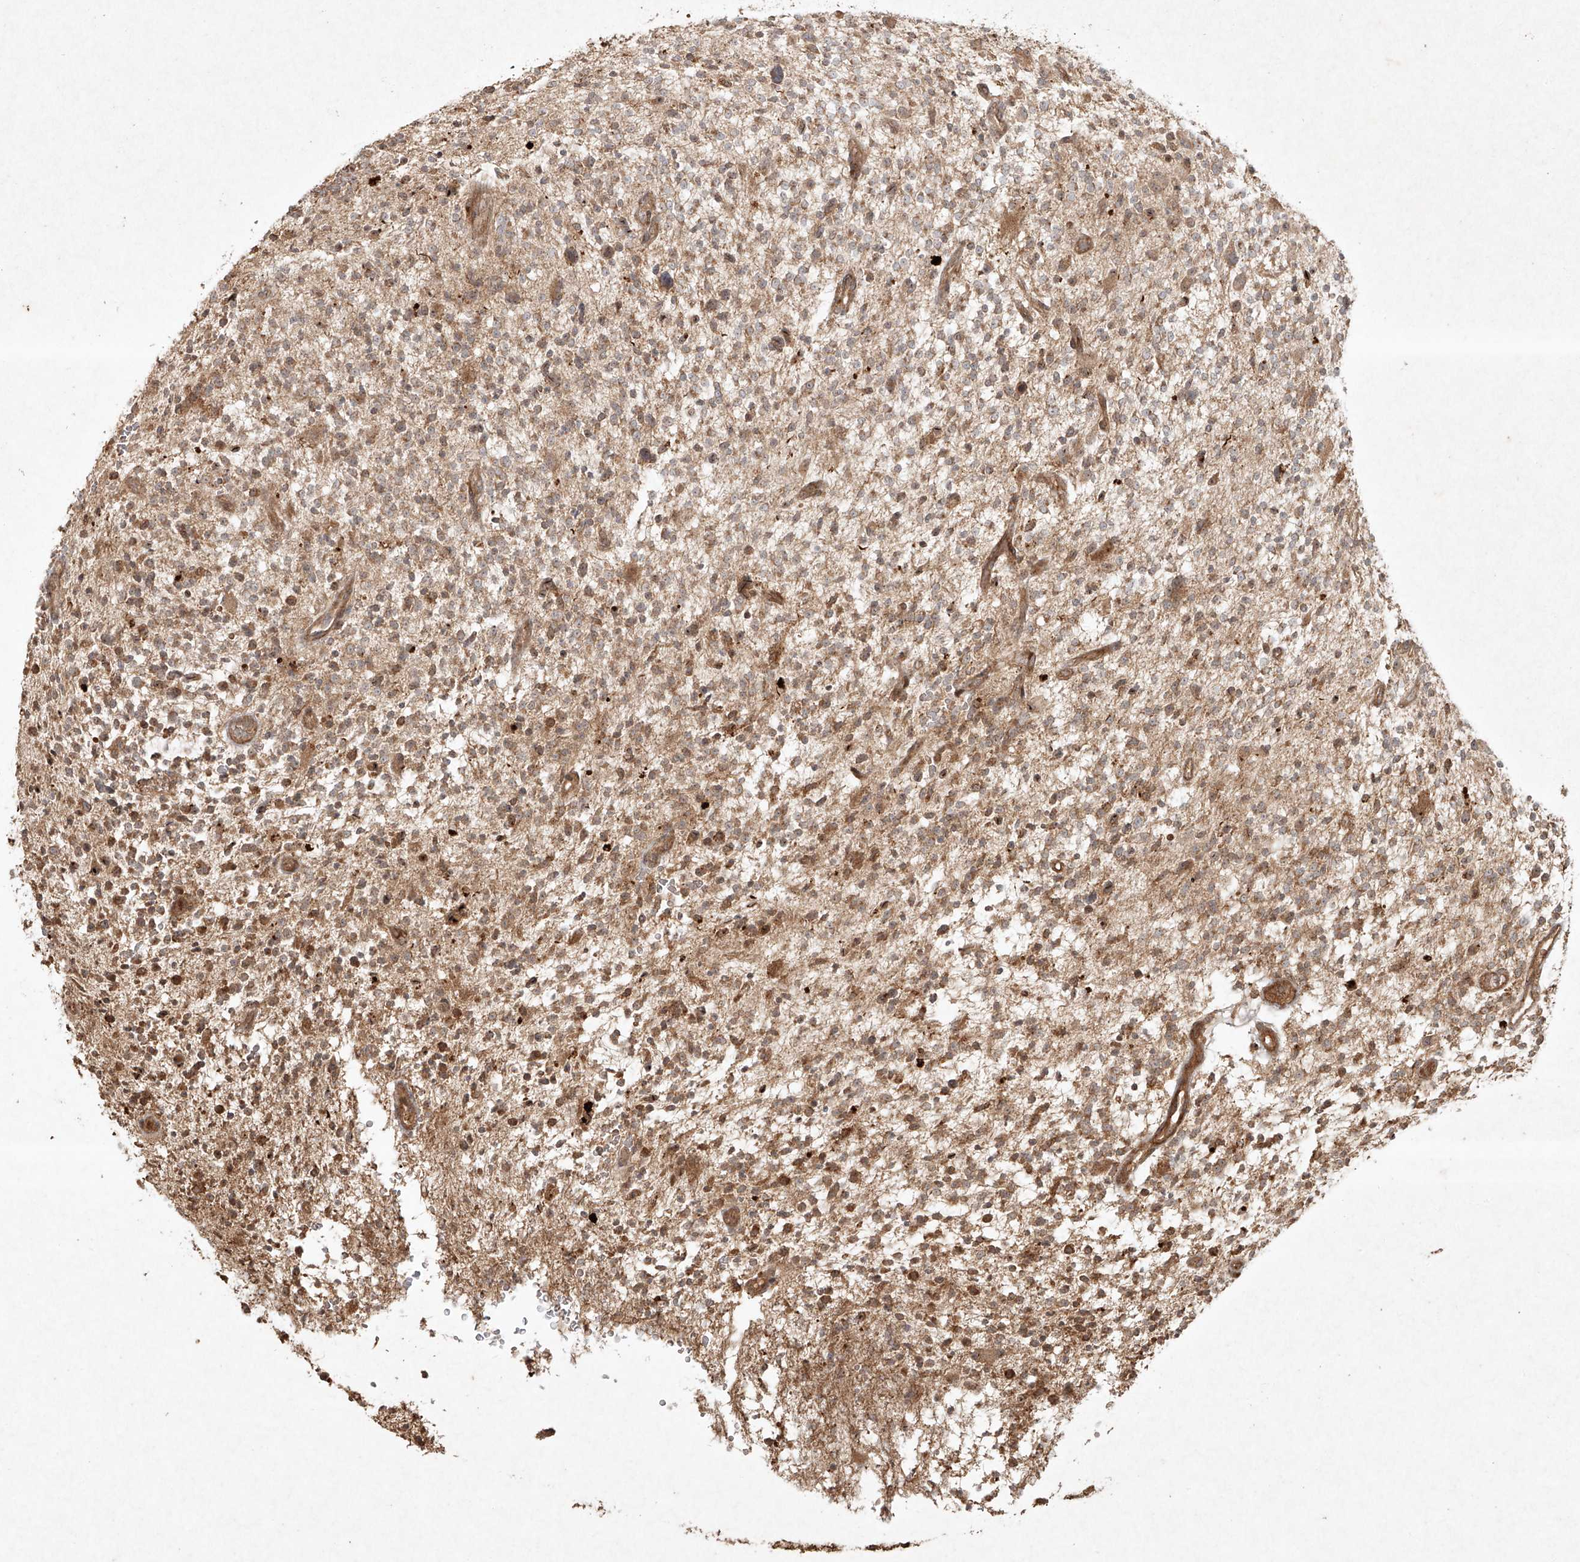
{"staining": {"intensity": "moderate", "quantity": "25%-75%", "location": "cytoplasmic/membranous"}, "tissue": "glioma", "cell_type": "Tumor cells", "image_type": "cancer", "snomed": [{"axis": "morphology", "description": "Glioma, malignant, High grade"}, {"axis": "topography", "description": "Brain"}], "caption": "A brown stain labels moderate cytoplasmic/membranous positivity of a protein in human glioma tumor cells. (Brightfield microscopy of DAB IHC at high magnification).", "gene": "CYYR1", "patient": {"sex": "male", "age": 48}}